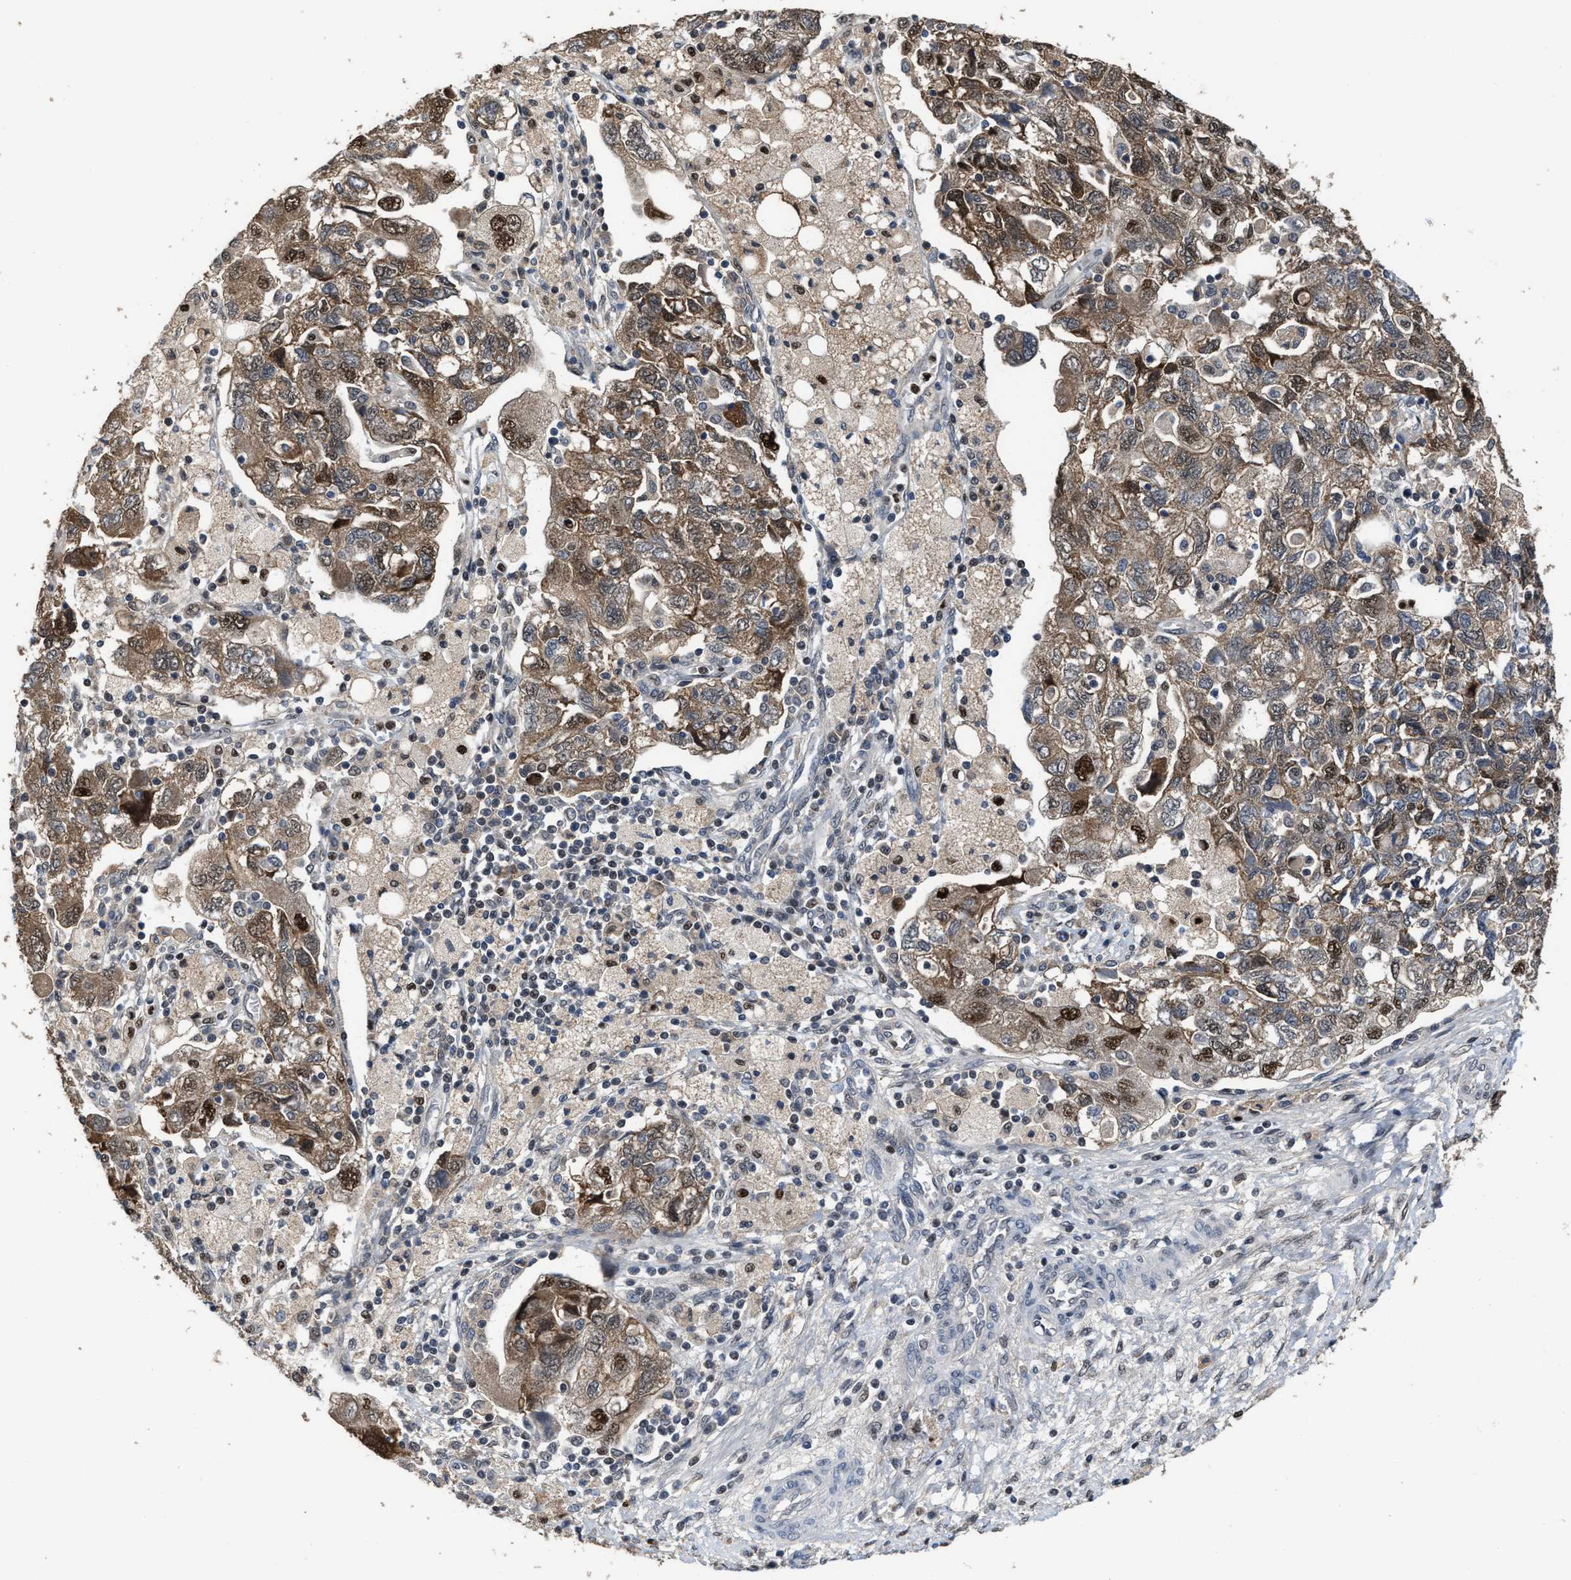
{"staining": {"intensity": "moderate", "quantity": ">75%", "location": "cytoplasmic/membranous,nuclear"}, "tissue": "ovarian cancer", "cell_type": "Tumor cells", "image_type": "cancer", "snomed": [{"axis": "morphology", "description": "Carcinoma, NOS"}, {"axis": "morphology", "description": "Cystadenocarcinoma, serous, NOS"}, {"axis": "topography", "description": "Ovary"}], "caption": "Ovarian cancer (serous cystadenocarcinoma) was stained to show a protein in brown. There is medium levels of moderate cytoplasmic/membranous and nuclear positivity in about >75% of tumor cells.", "gene": "ZNF20", "patient": {"sex": "female", "age": 69}}